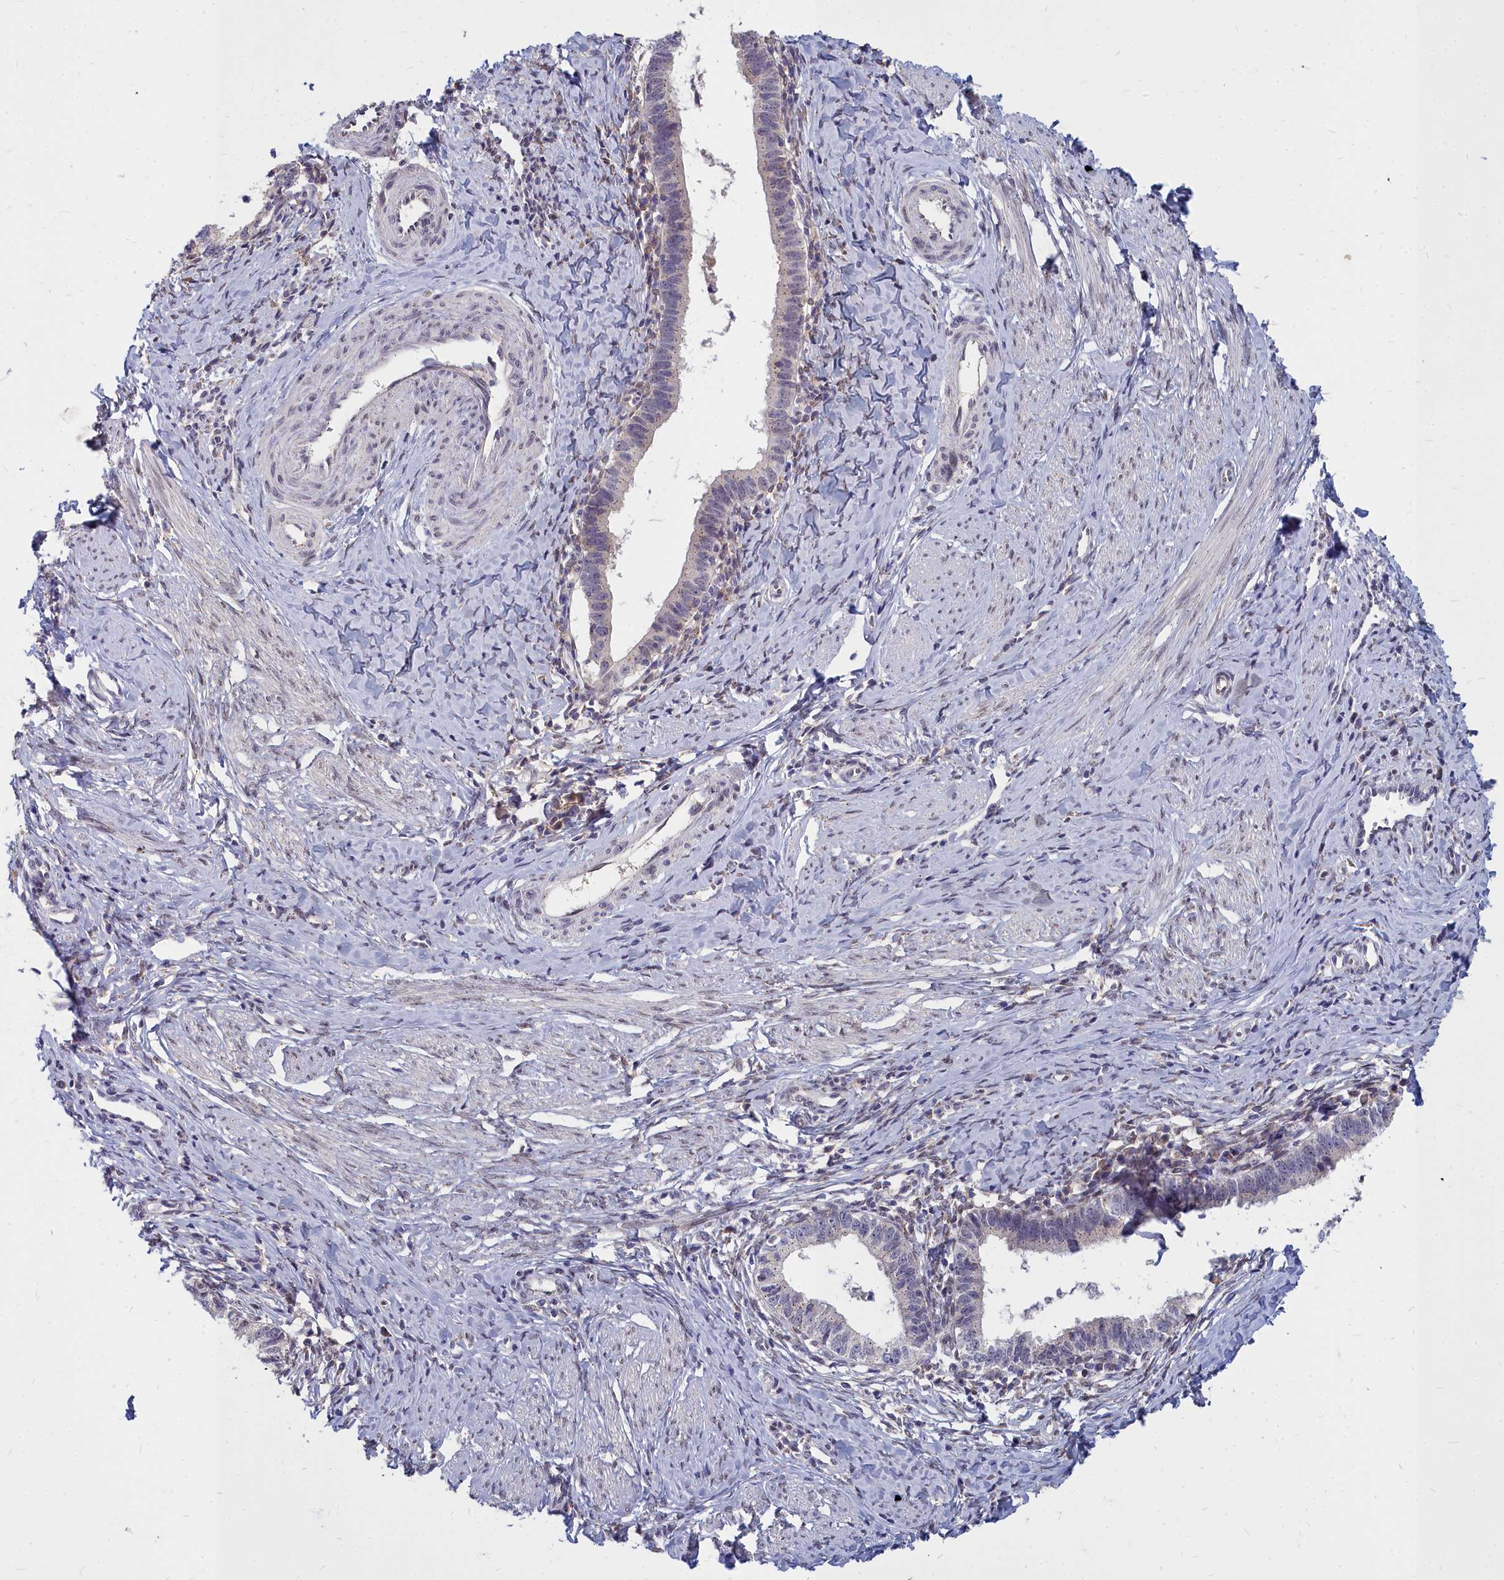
{"staining": {"intensity": "weak", "quantity": "<25%", "location": "cytoplasmic/membranous"}, "tissue": "cervical cancer", "cell_type": "Tumor cells", "image_type": "cancer", "snomed": [{"axis": "morphology", "description": "Adenocarcinoma, NOS"}, {"axis": "topography", "description": "Cervix"}], "caption": "IHC image of human adenocarcinoma (cervical) stained for a protein (brown), which shows no positivity in tumor cells.", "gene": "NOXA1", "patient": {"sex": "female", "age": 36}}